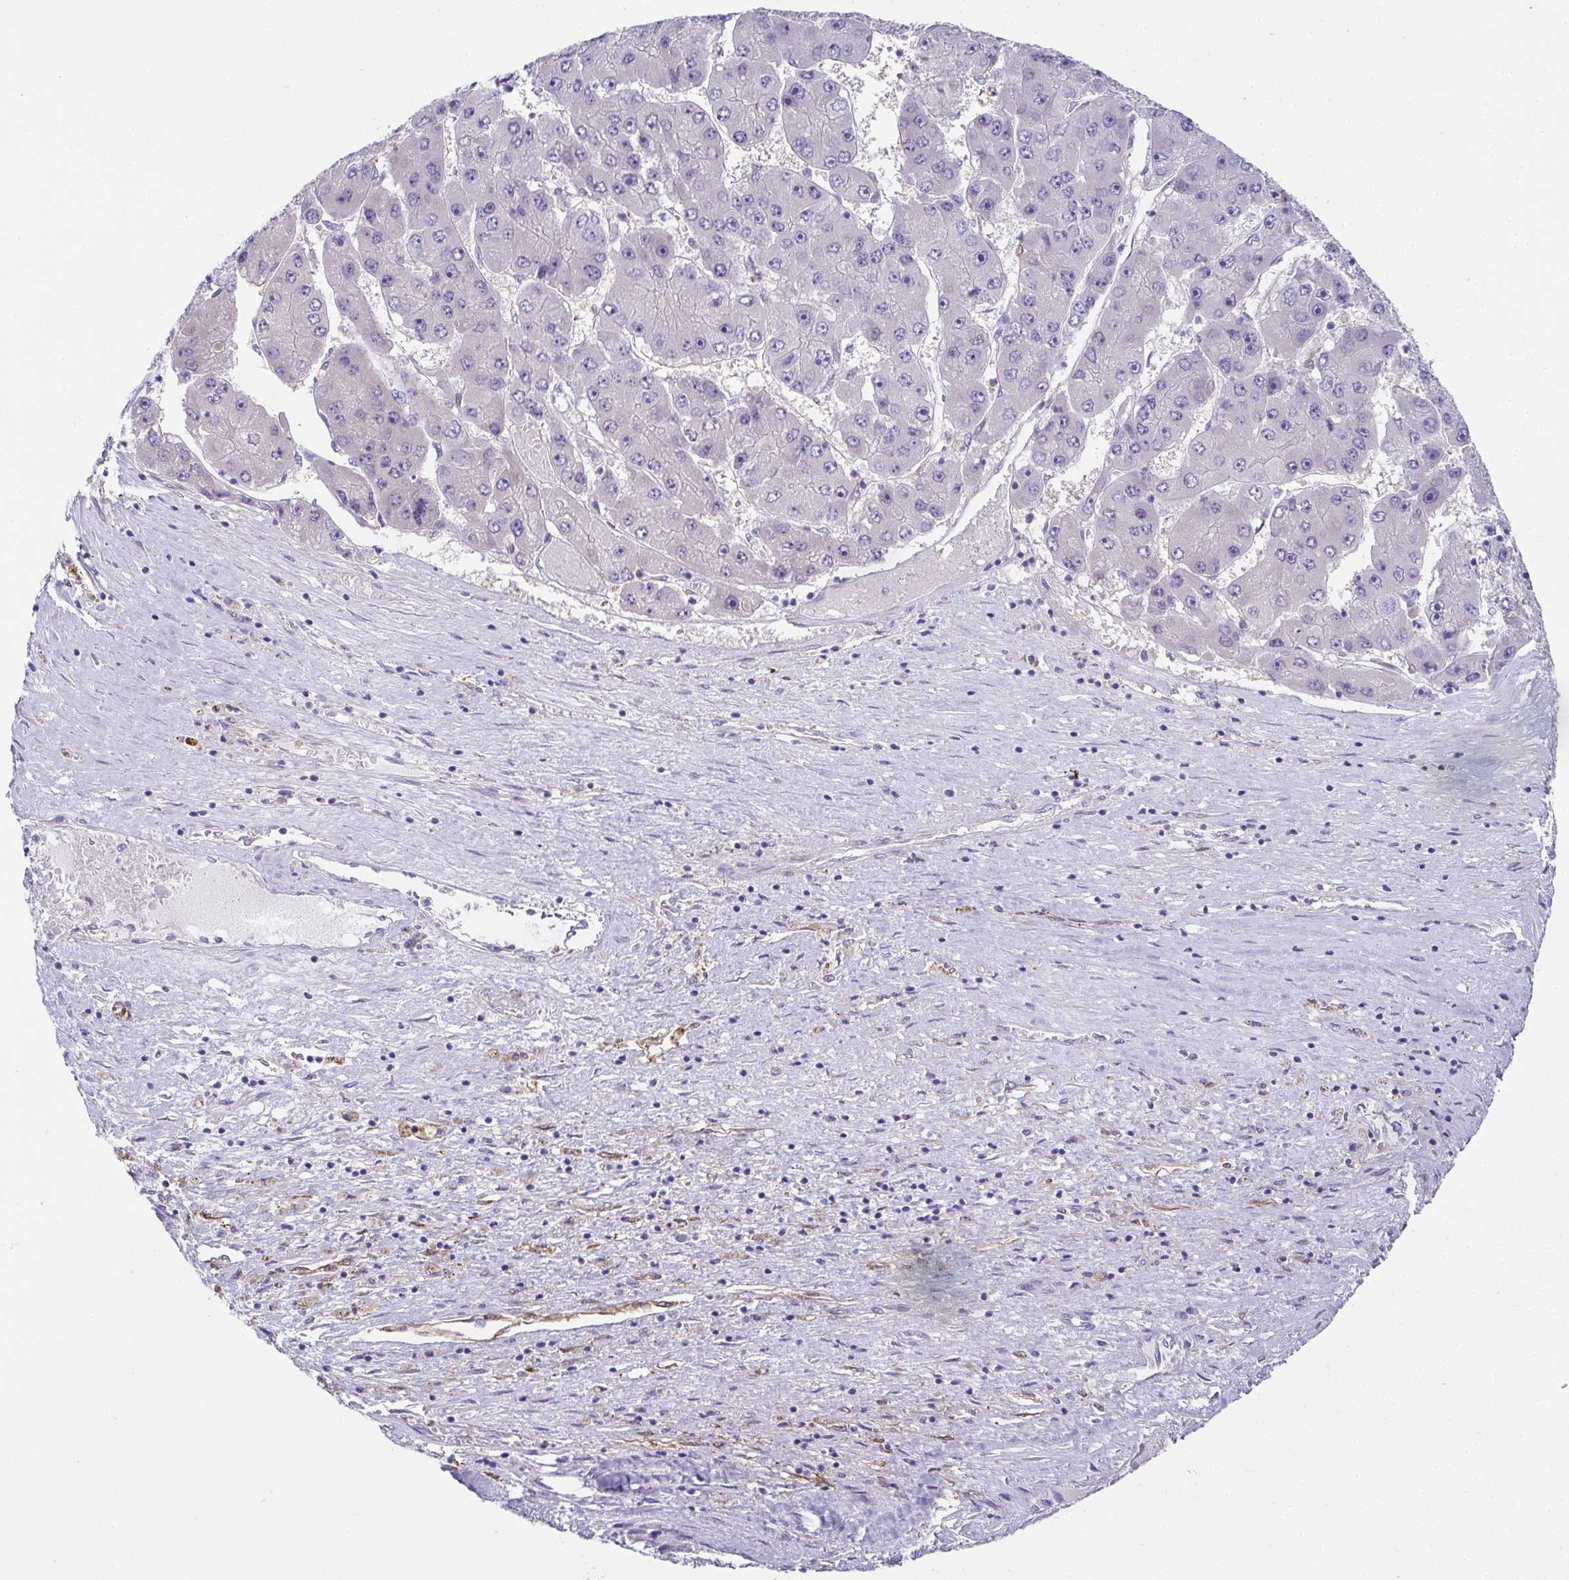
{"staining": {"intensity": "negative", "quantity": "none", "location": "none"}, "tissue": "liver cancer", "cell_type": "Tumor cells", "image_type": "cancer", "snomed": [{"axis": "morphology", "description": "Carcinoma, Hepatocellular, NOS"}, {"axis": "topography", "description": "Liver"}], "caption": "DAB immunohistochemical staining of human hepatocellular carcinoma (liver) displays no significant staining in tumor cells.", "gene": "RBP1", "patient": {"sex": "female", "age": 61}}